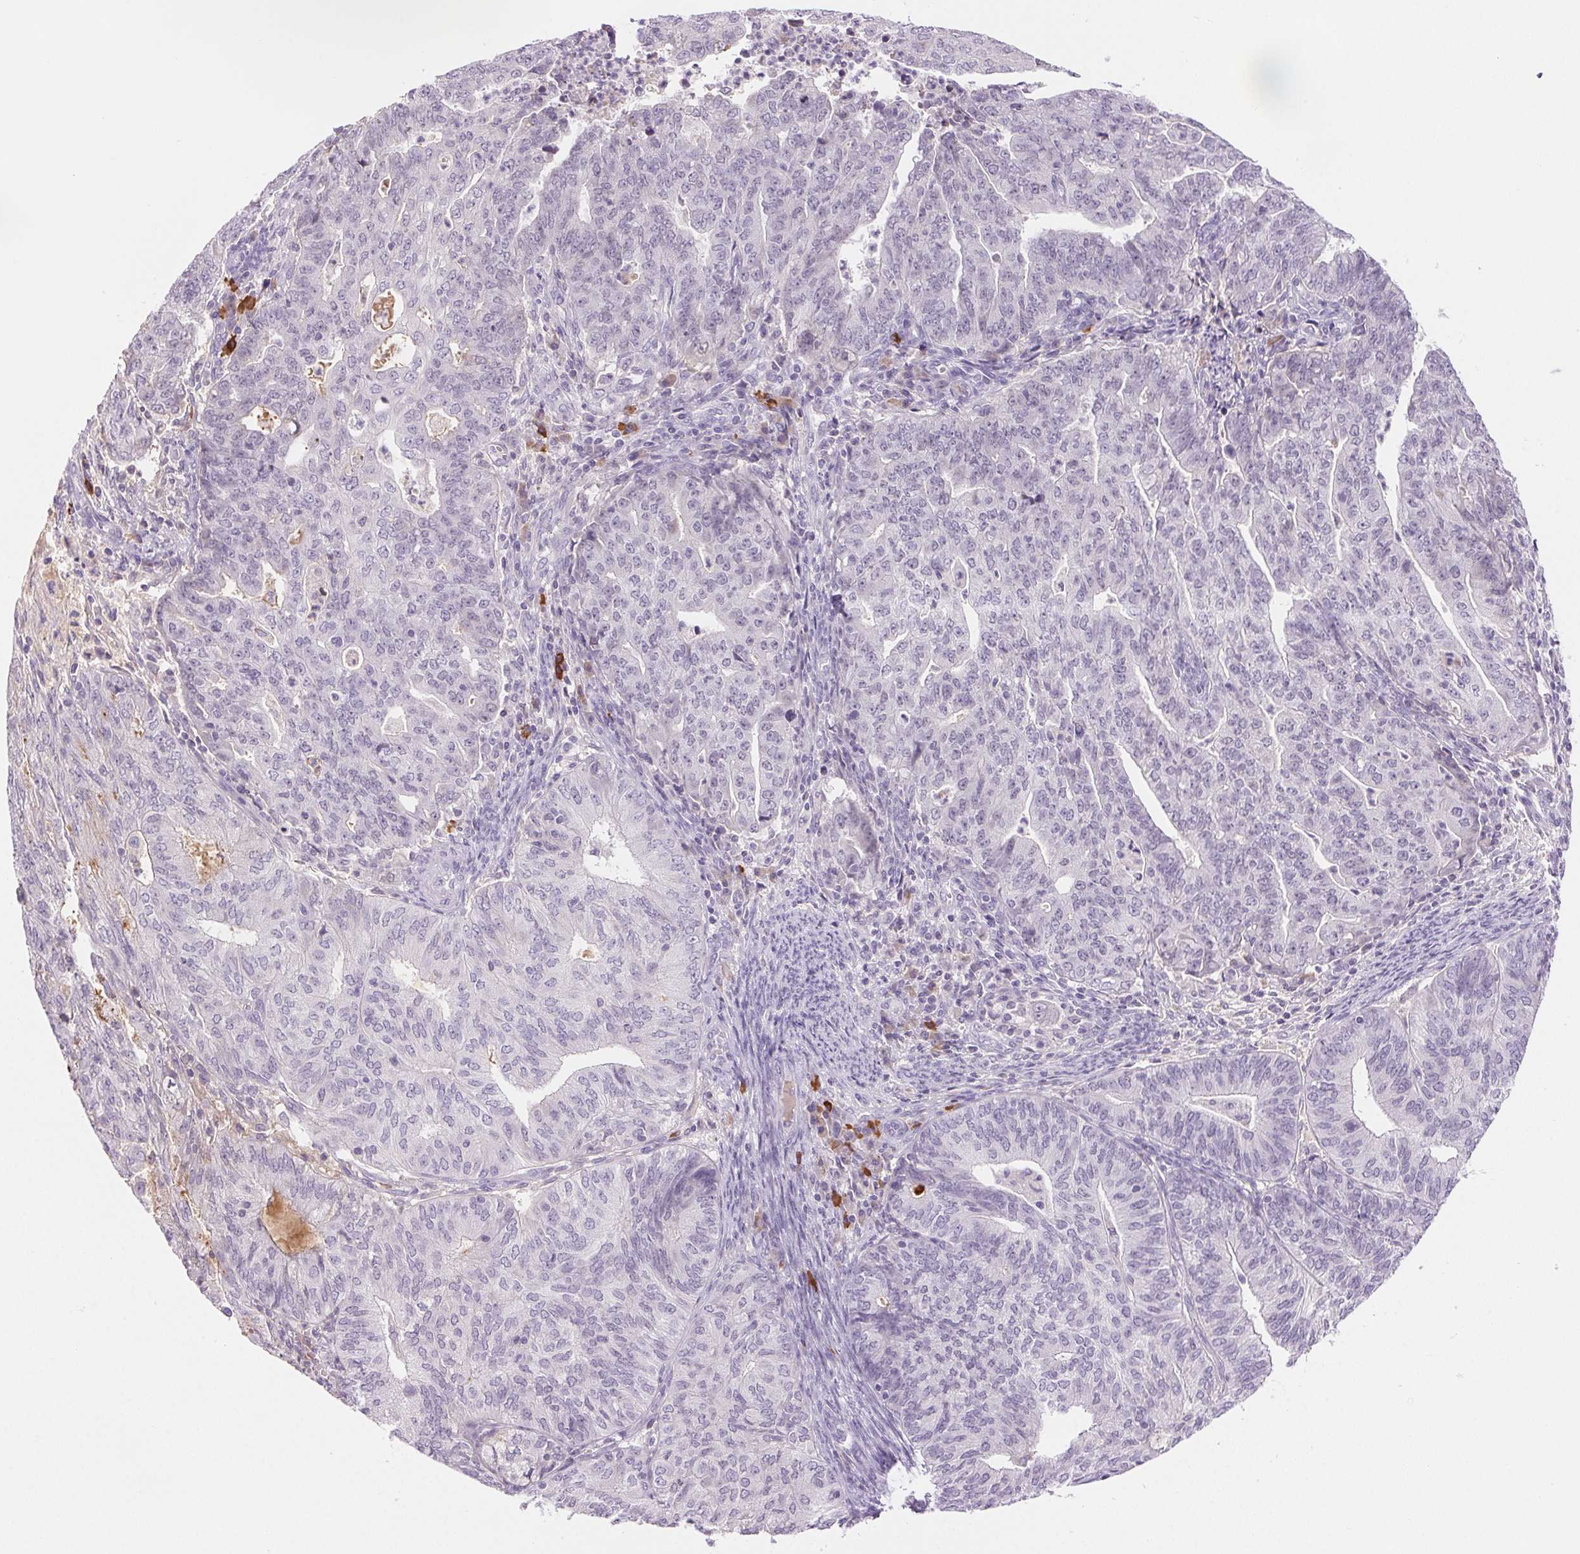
{"staining": {"intensity": "negative", "quantity": "none", "location": "none"}, "tissue": "endometrial cancer", "cell_type": "Tumor cells", "image_type": "cancer", "snomed": [{"axis": "morphology", "description": "Adenocarcinoma, NOS"}, {"axis": "topography", "description": "Endometrium"}], "caption": "Immunohistochemistry (IHC) of human adenocarcinoma (endometrial) exhibits no expression in tumor cells.", "gene": "IFIT1B", "patient": {"sex": "female", "age": 82}}